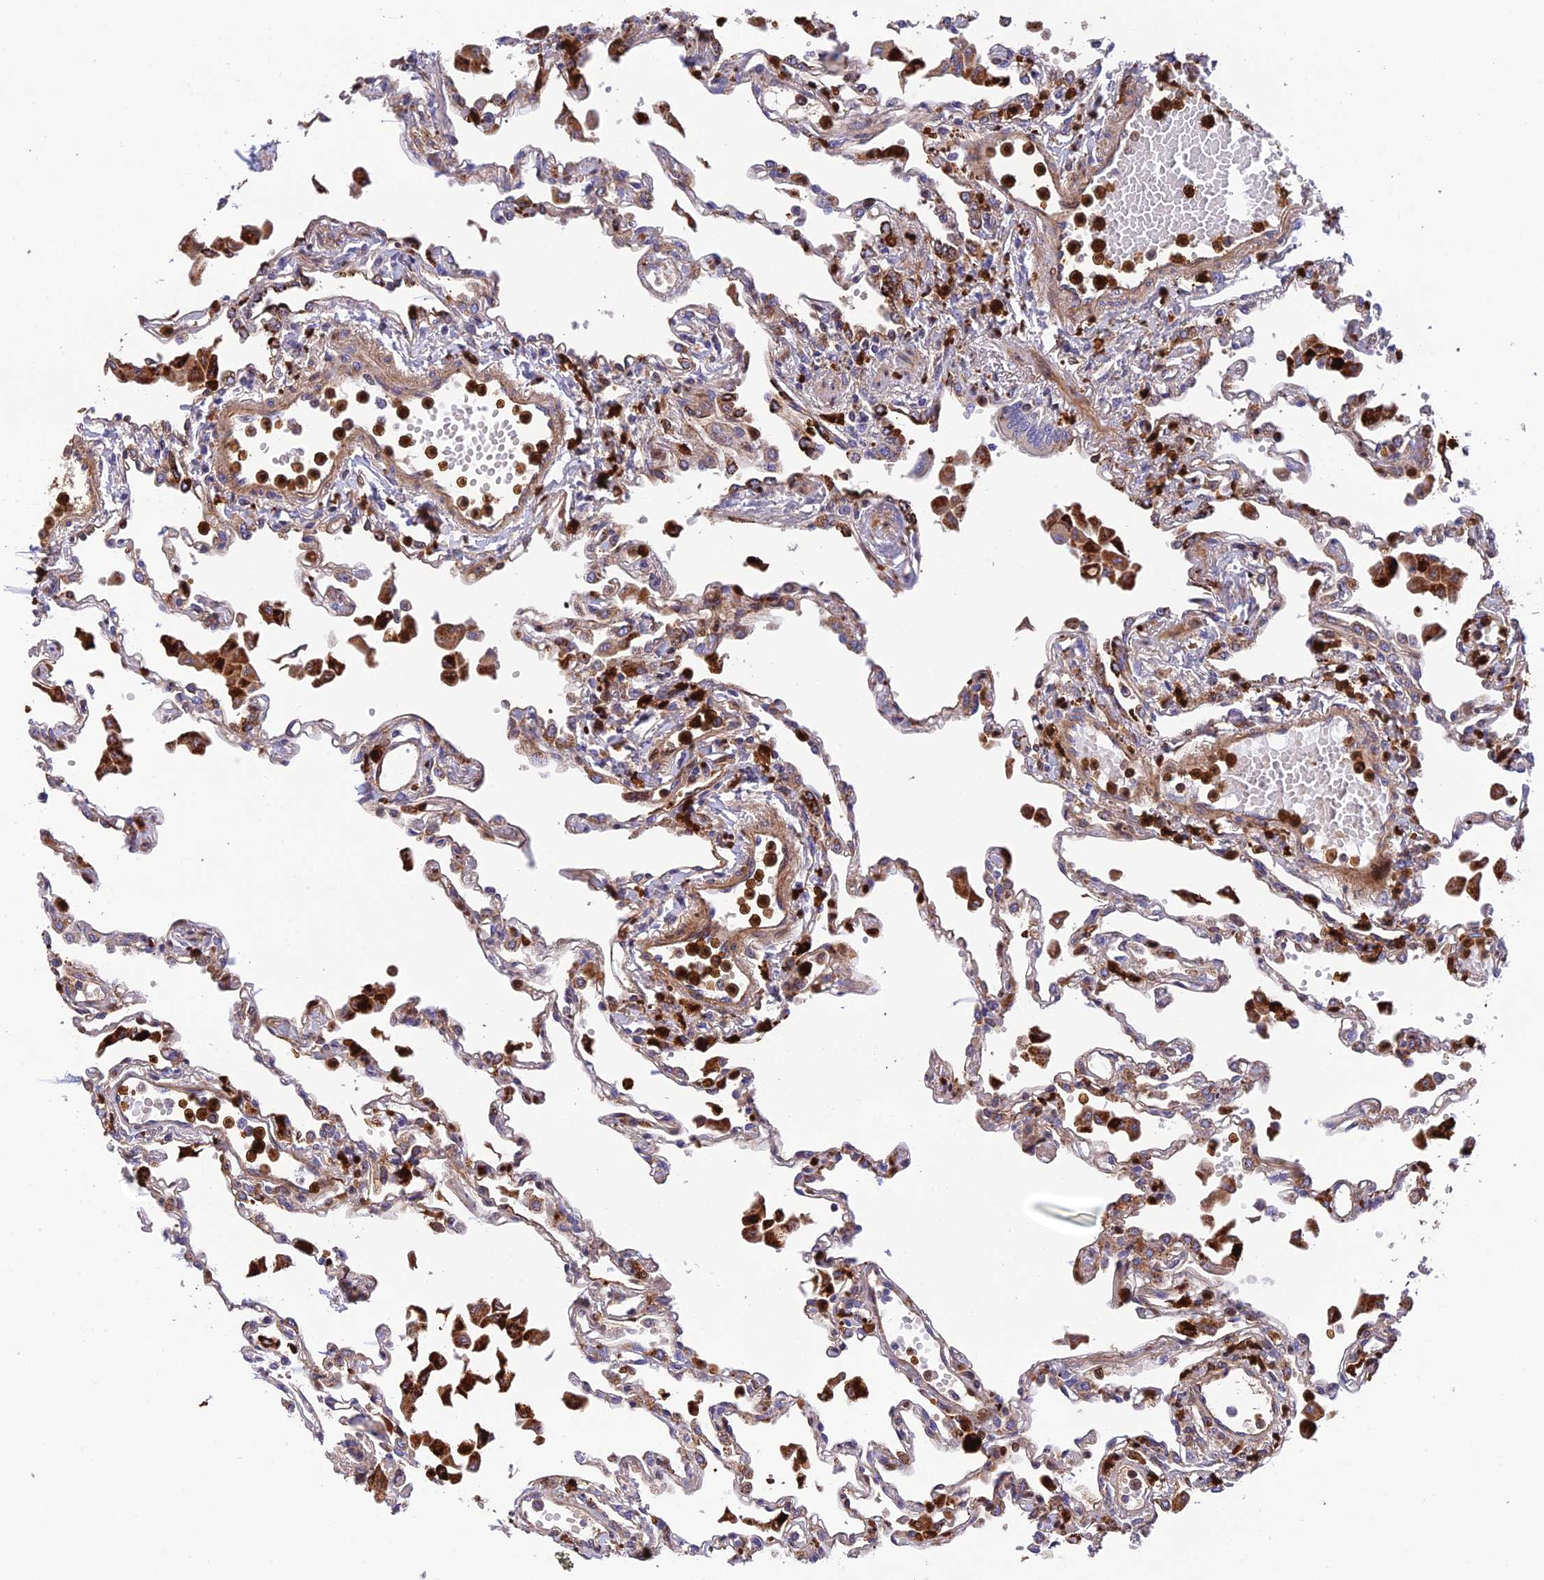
{"staining": {"intensity": "strong", "quantity": "<25%", "location": "cytoplasmic/membranous"}, "tissue": "lung", "cell_type": "Alveolar cells", "image_type": "normal", "snomed": [{"axis": "morphology", "description": "Normal tissue, NOS"}, {"axis": "topography", "description": "Bronchus"}, {"axis": "topography", "description": "Lung"}], "caption": "DAB immunohistochemical staining of normal lung shows strong cytoplasmic/membranous protein staining in about <25% of alveolar cells.", "gene": "CPSF4L", "patient": {"sex": "female", "age": 49}}